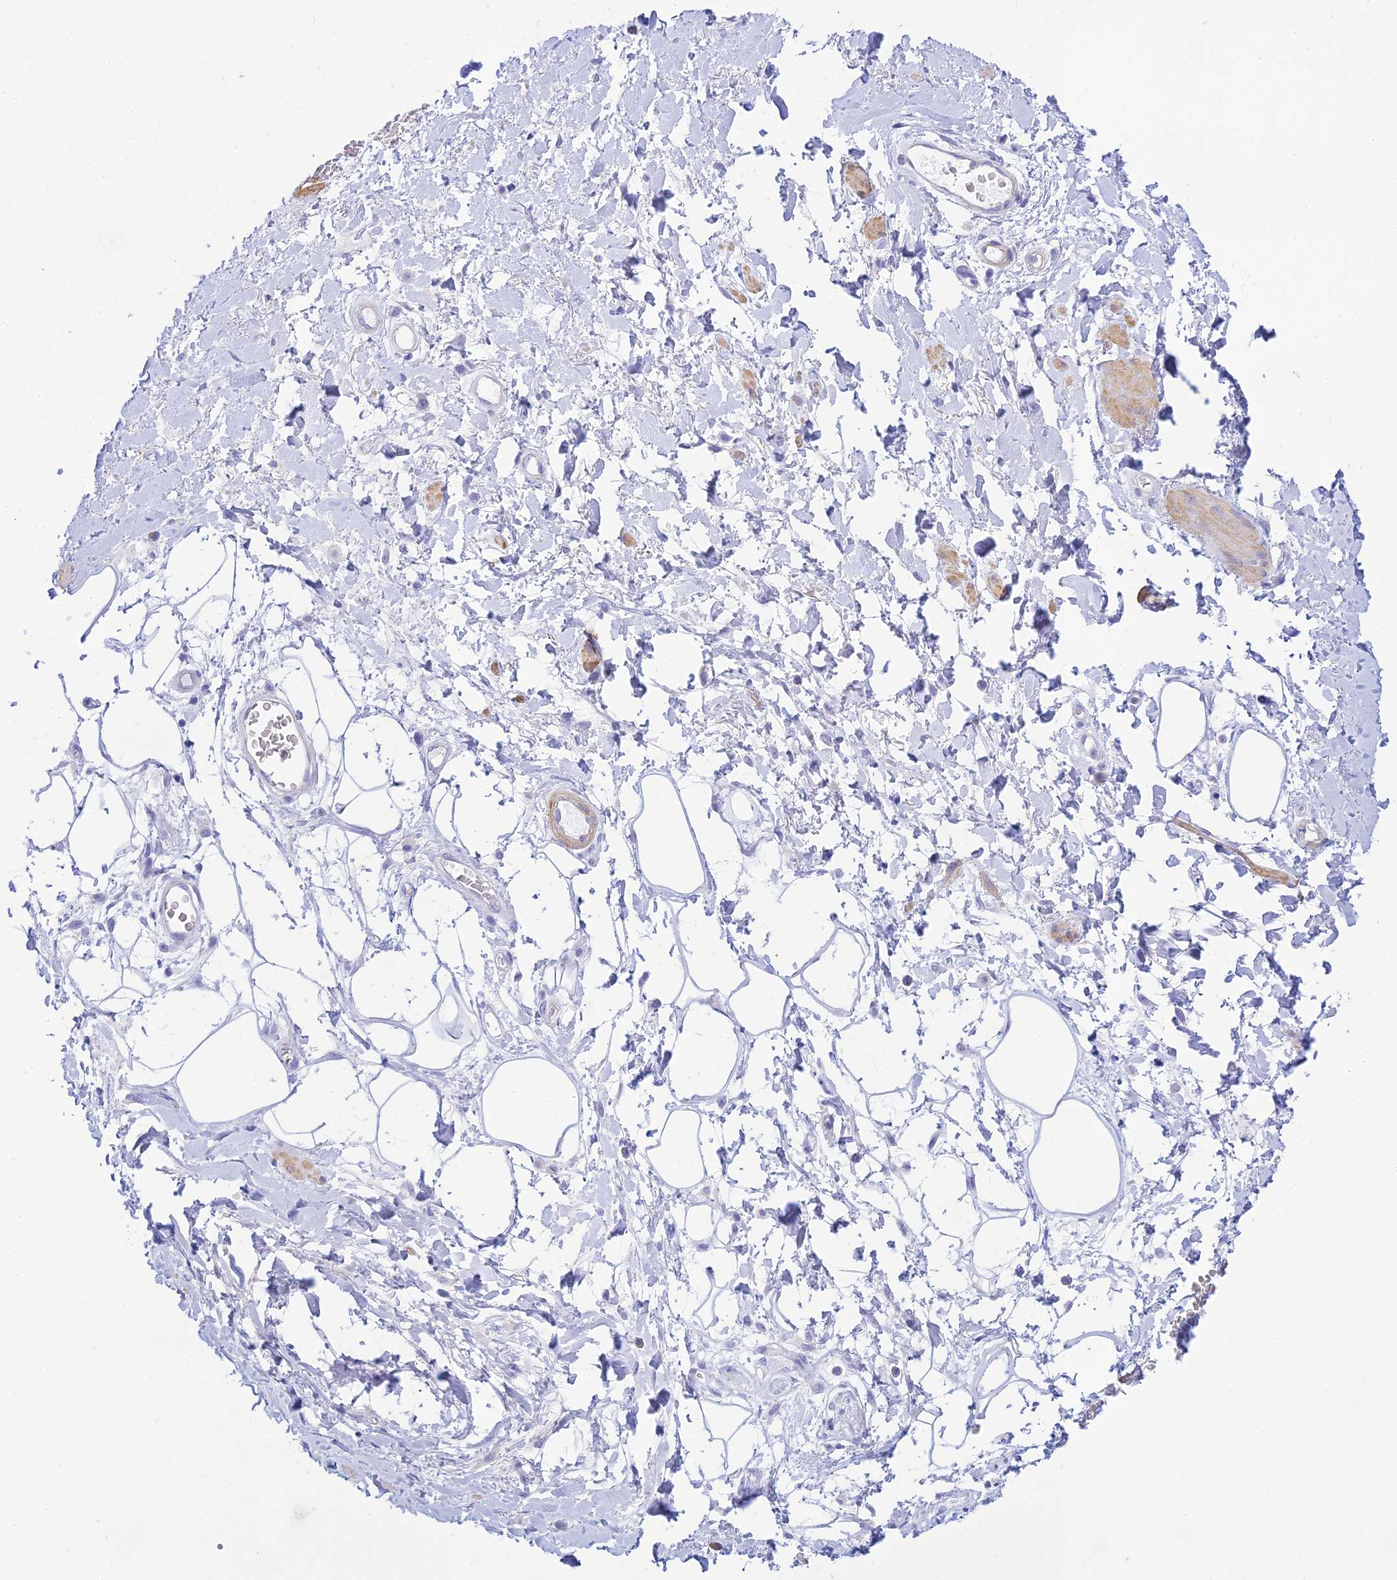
{"staining": {"intensity": "negative", "quantity": "none", "location": "none"}, "tissue": "adipose tissue", "cell_type": "Adipocytes", "image_type": "normal", "snomed": [{"axis": "morphology", "description": "Normal tissue, NOS"}, {"axis": "morphology", "description": "Adenocarcinoma, NOS"}, {"axis": "topography", "description": "Rectum"}, {"axis": "topography", "description": "Vagina"}, {"axis": "topography", "description": "Peripheral nerve tissue"}], "caption": "This is an immunohistochemistry image of unremarkable adipose tissue. There is no expression in adipocytes.", "gene": "FBXW4", "patient": {"sex": "female", "age": 71}}